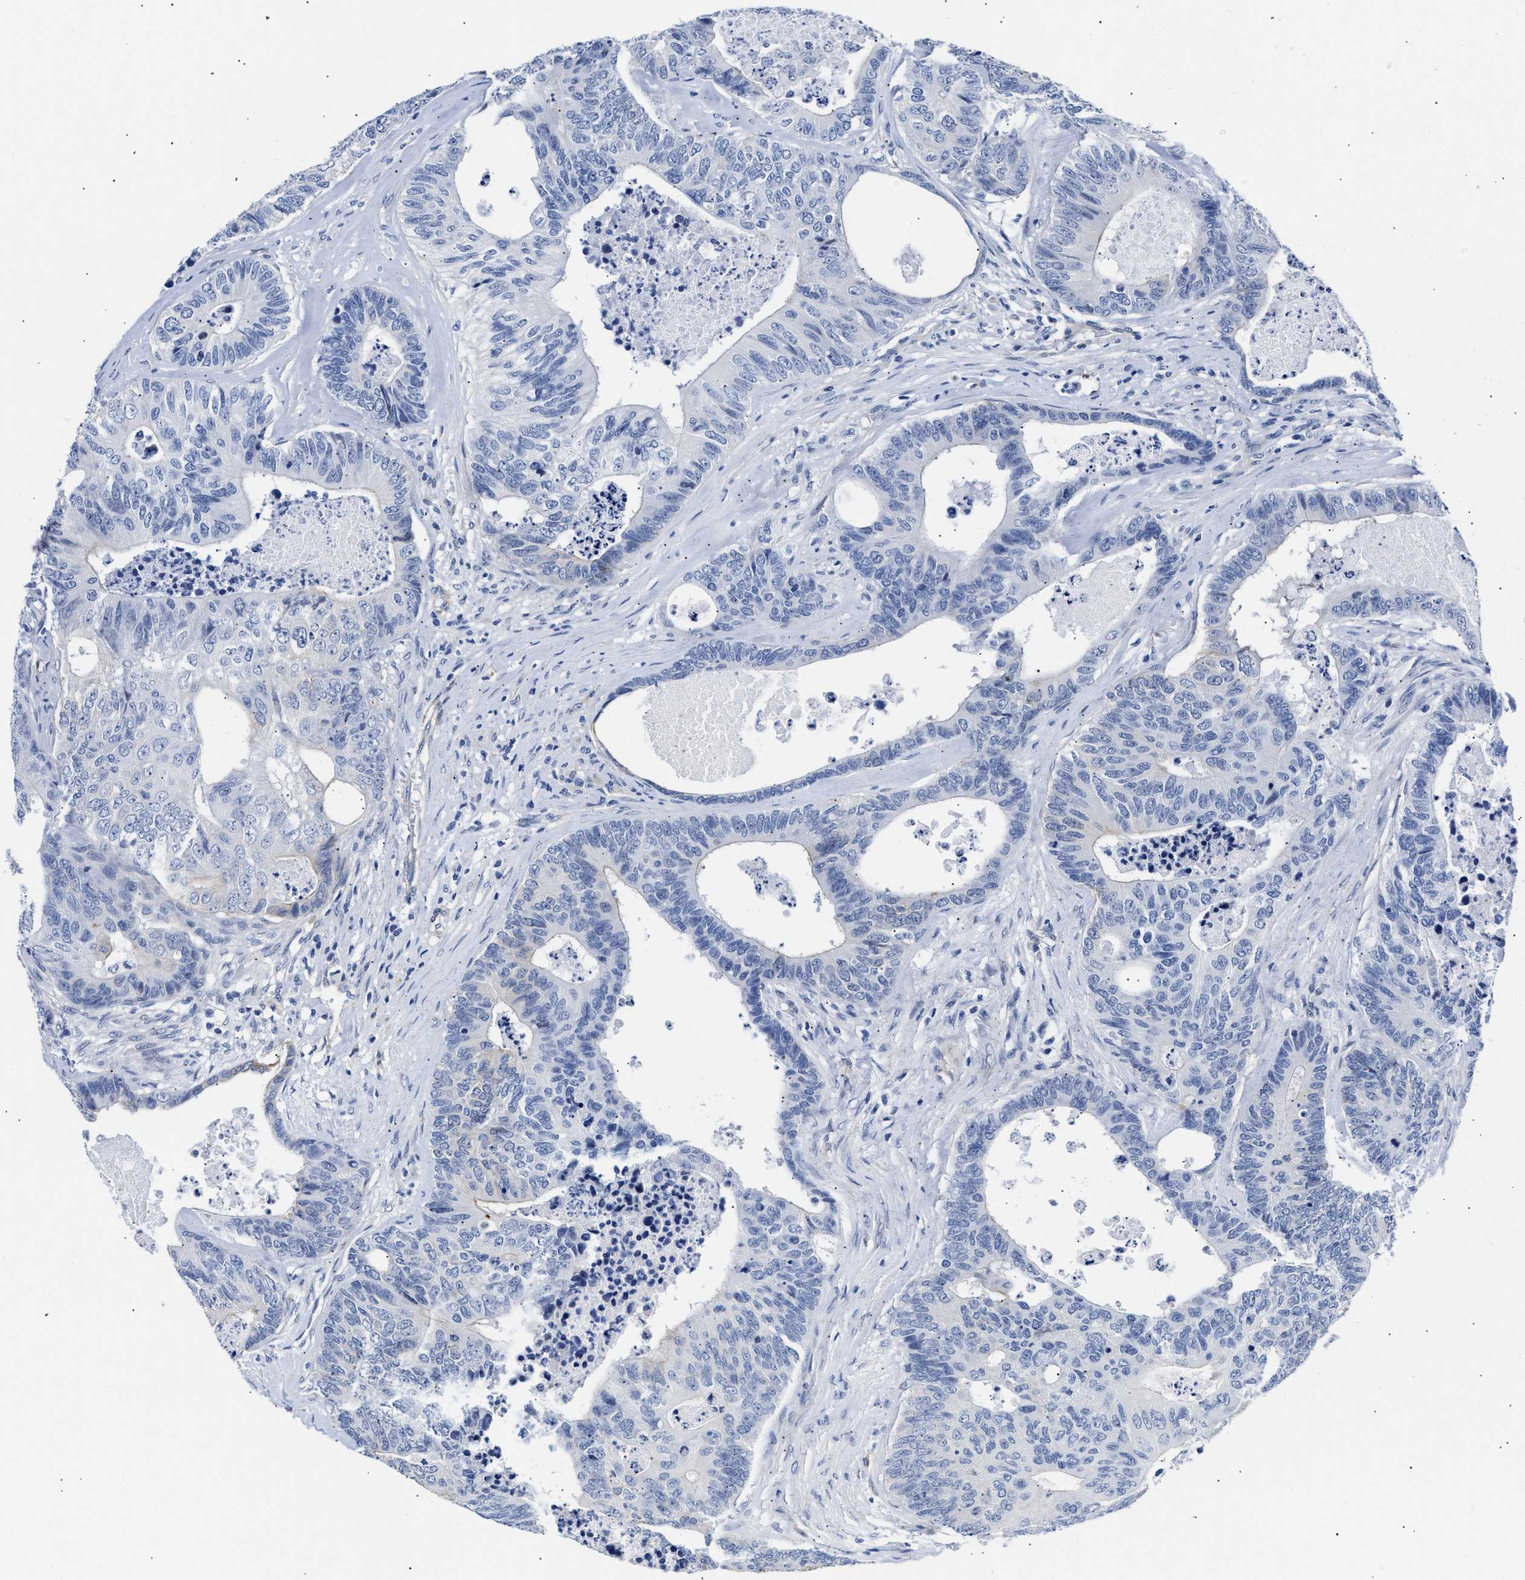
{"staining": {"intensity": "negative", "quantity": "none", "location": "none"}, "tissue": "colorectal cancer", "cell_type": "Tumor cells", "image_type": "cancer", "snomed": [{"axis": "morphology", "description": "Adenocarcinoma, NOS"}, {"axis": "topography", "description": "Colon"}], "caption": "Immunohistochemistry (IHC) of human adenocarcinoma (colorectal) shows no expression in tumor cells. Brightfield microscopy of IHC stained with DAB (3,3'-diaminobenzidine) (brown) and hematoxylin (blue), captured at high magnification.", "gene": "TRIM29", "patient": {"sex": "female", "age": 67}}